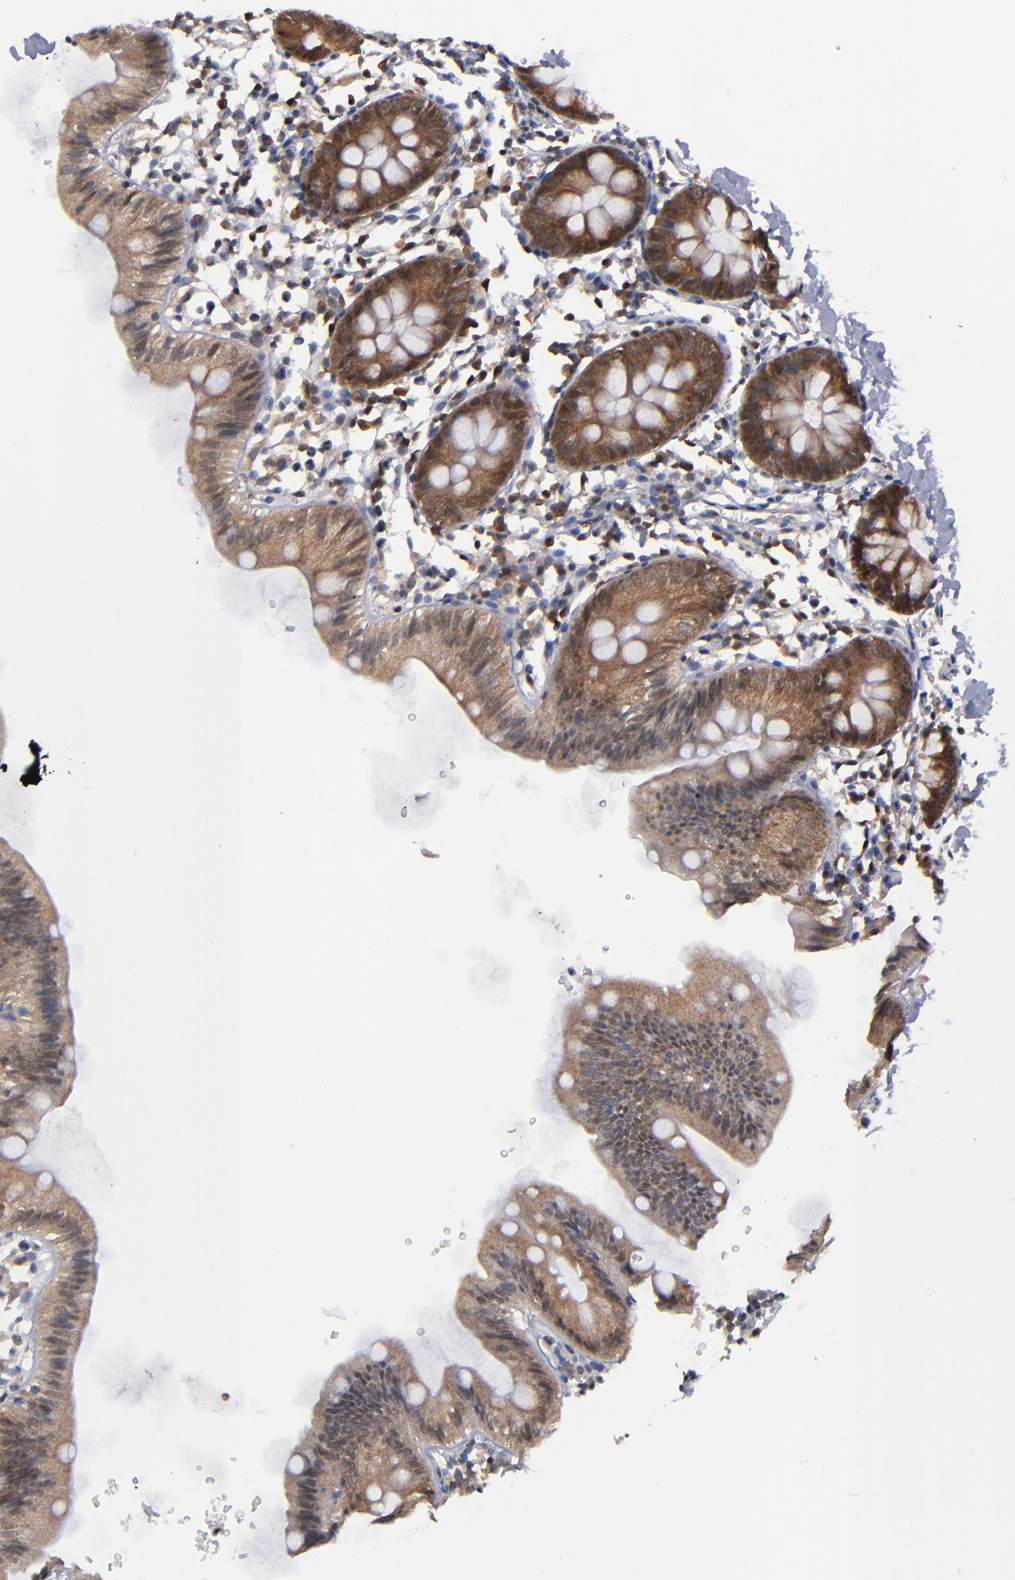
{"staining": {"intensity": "negative", "quantity": "none", "location": "none"}, "tissue": "colon", "cell_type": "Endothelial cells", "image_type": "normal", "snomed": [{"axis": "morphology", "description": "Normal tissue, NOS"}, {"axis": "topography", "description": "Colon"}], "caption": "High magnification brightfield microscopy of normal colon stained with DAB (brown) and counterstained with hematoxylin (blue): endothelial cells show no significant staining. (Immunohistochemistry, brightfield microscopy, high magnification).", "gene": "ALG13", "patient": {"sex": "male", "age": 14}}